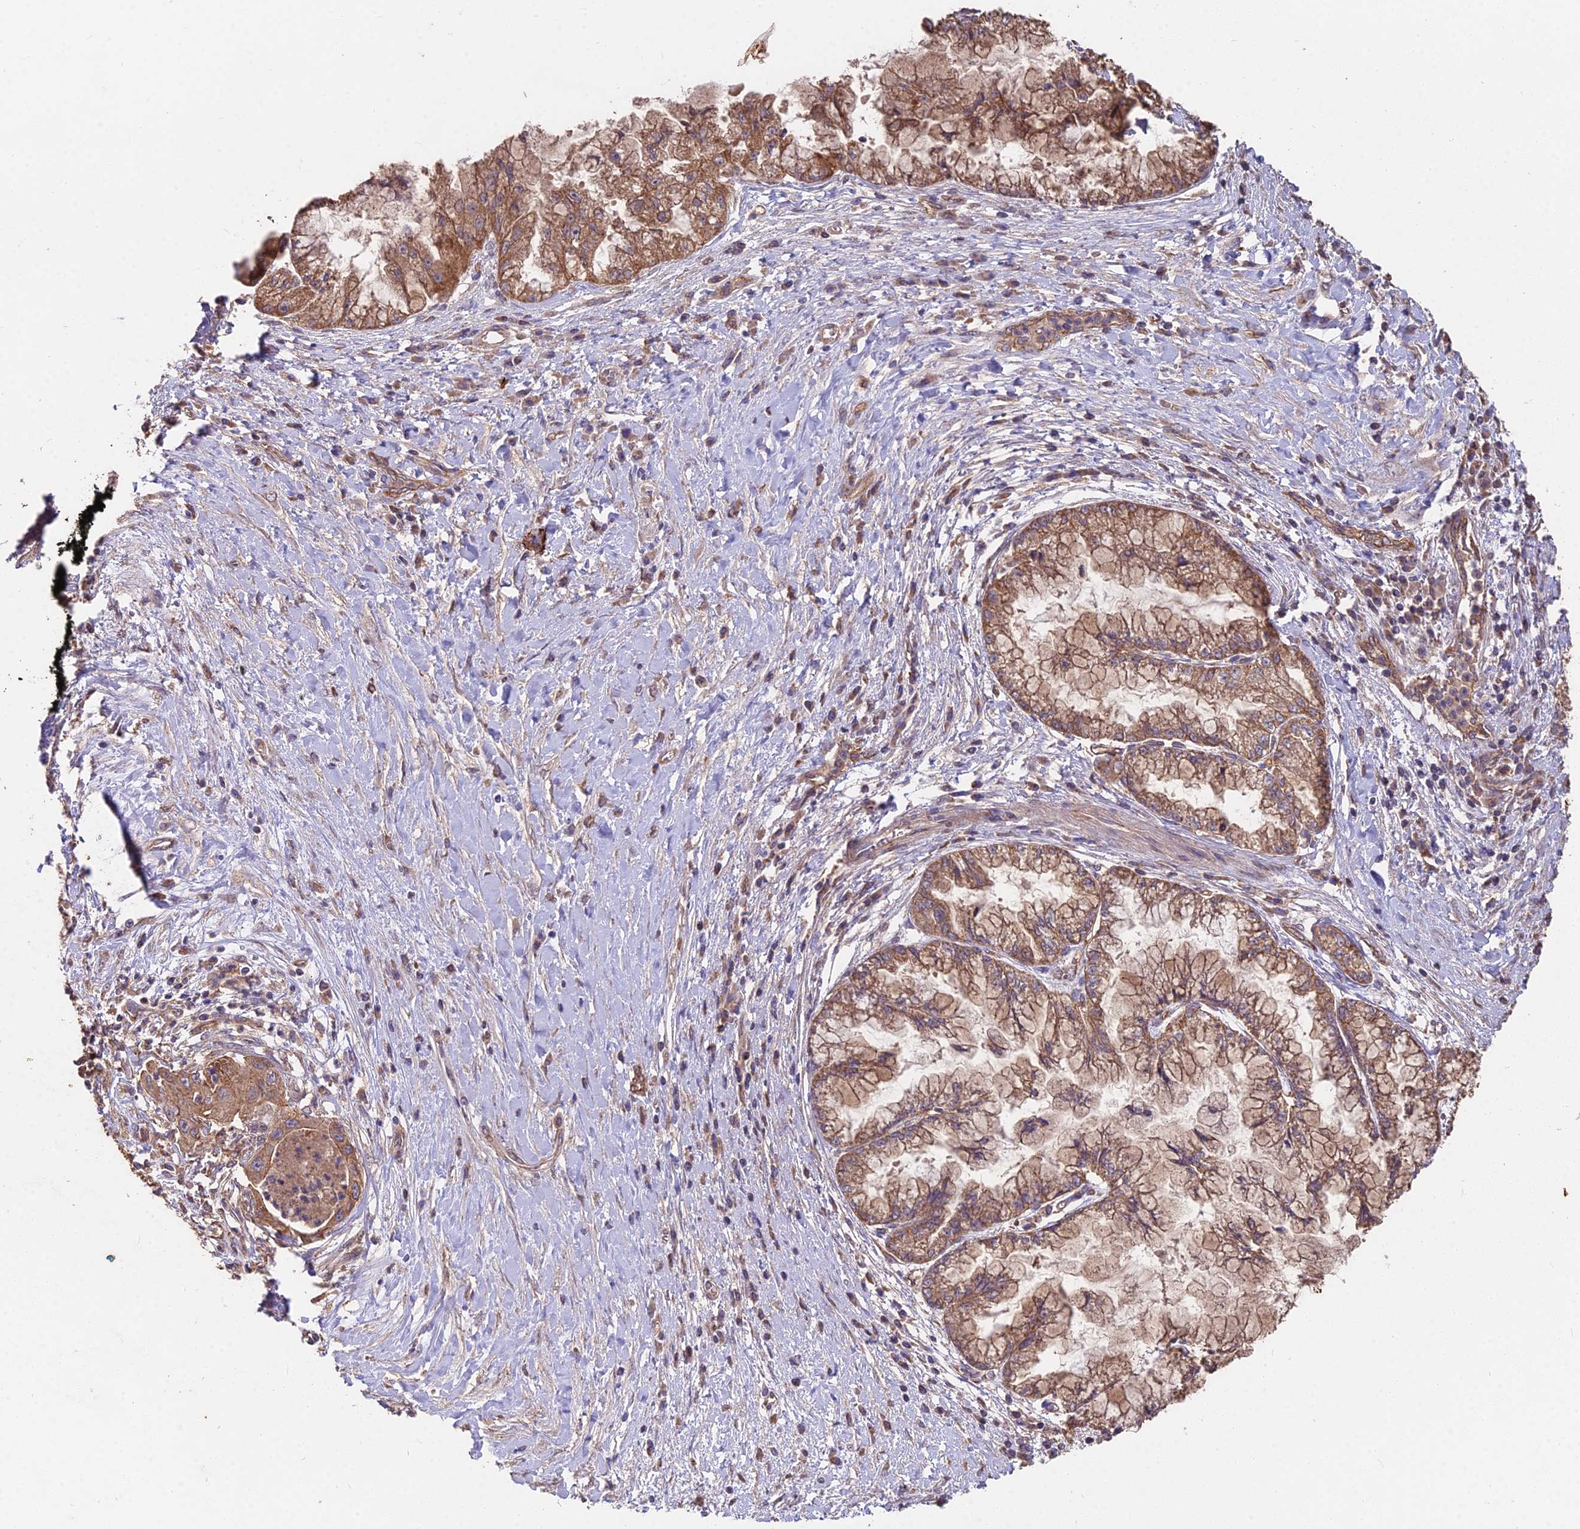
{"staining": {"intensity": "moderate", "quantity": ">75%", "location": "cytoplasmic/membranous"}, "tissue": "pancreatic cancer", "cell_type": "Tumor cells", "image_type": "cancer", "snomed": [{"axis": "morphology", "description": "Adenocarcinoma, NOS"}, {"axis": "topography", "description": "Pancreas"}], "caption": "IHC photomicrograph of human adenocarcinoma (pancreatic) stained for a protein (brown), which demonstrates medium levels of moderate cytoplasmic/membranous positivity in about >75% of tumor cells.", "gene": "CEMIP2", "patient": {"sex": "male", "age": 73}}